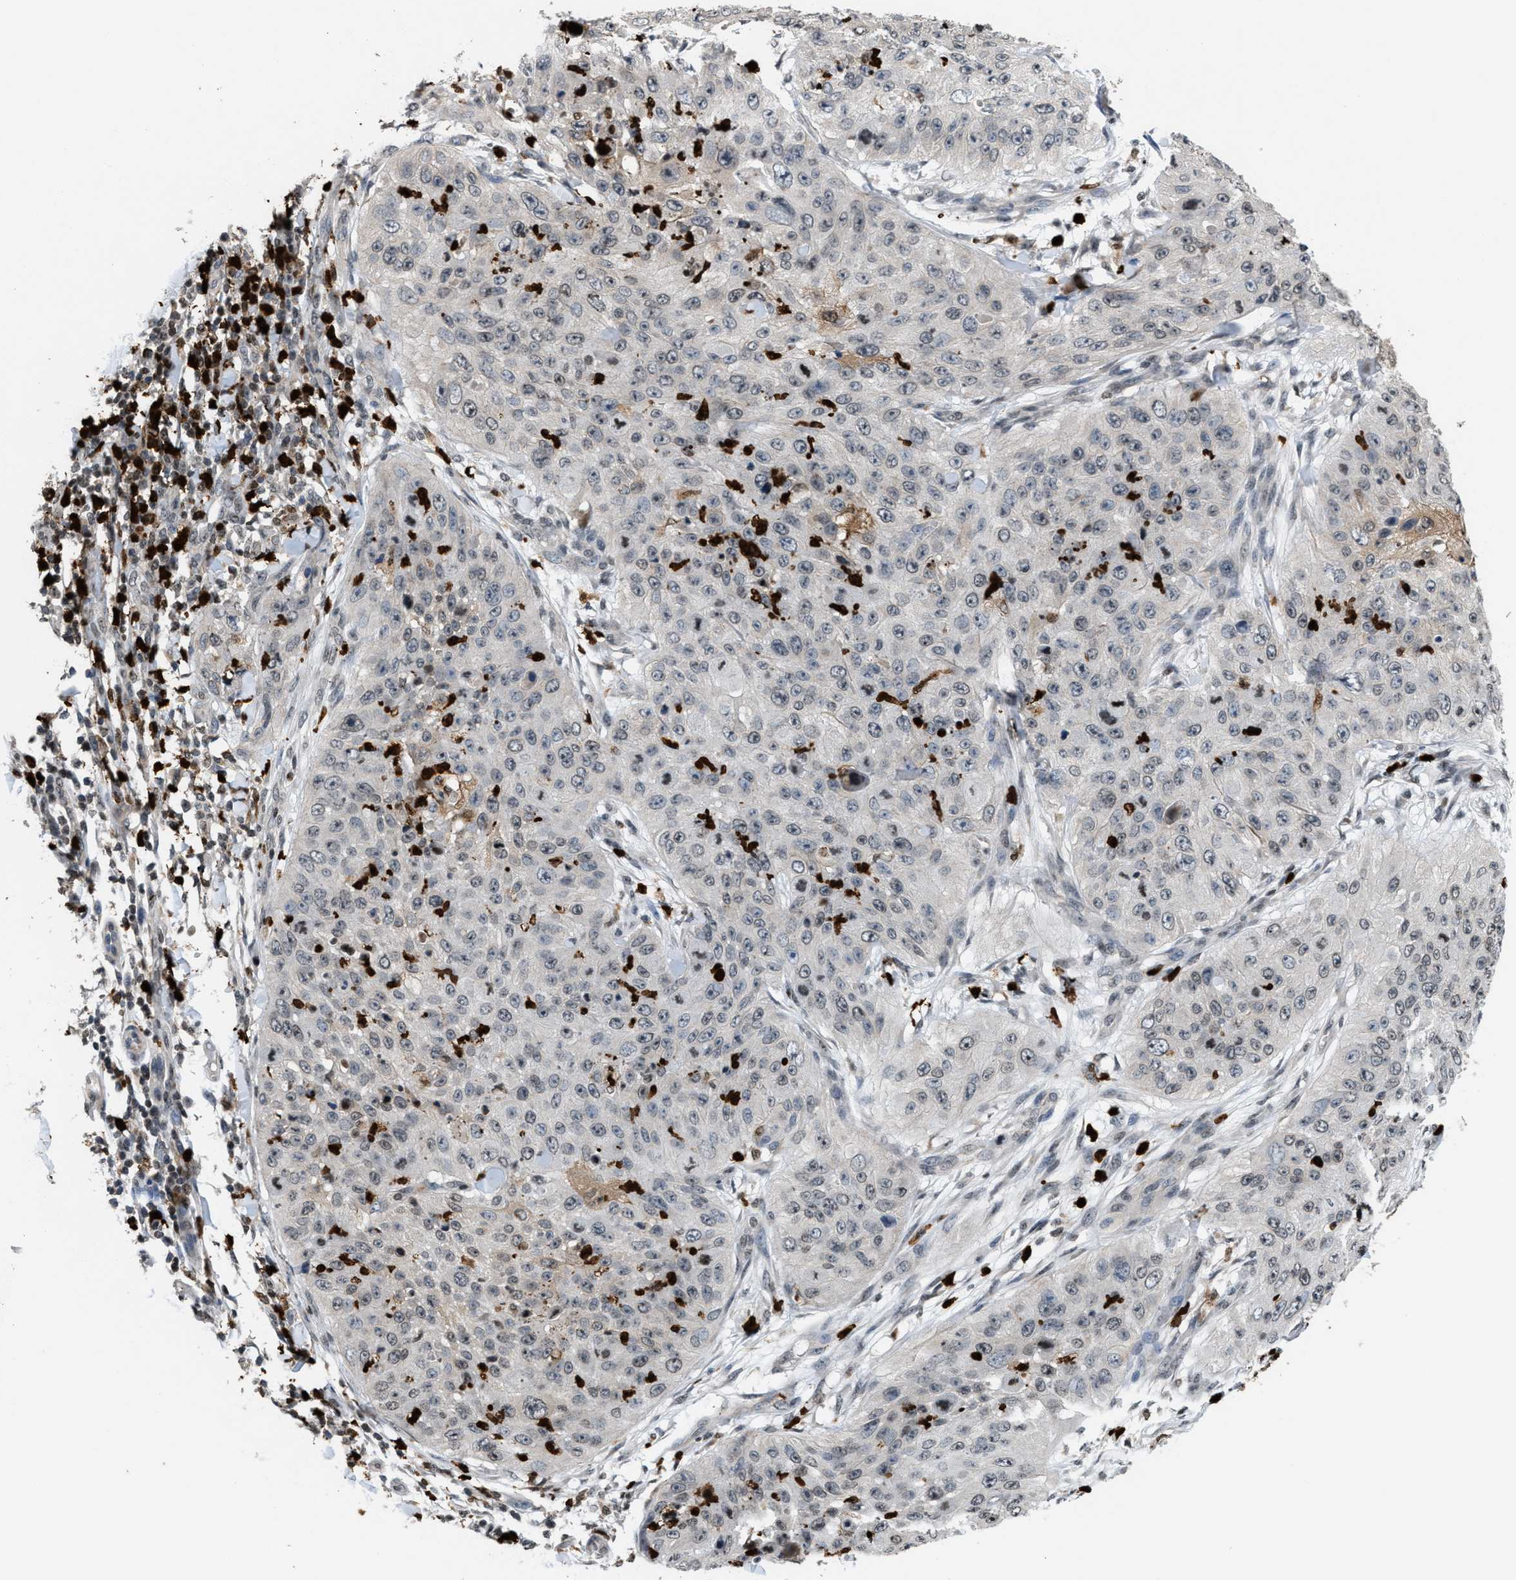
{"staining": {"intensity": "negative", "quantity": "none", "location": "none"}, "tissue": "skin cancer", "cell_type": "Tumor cells", "image_type": "cancer", "snomed": [{"axis": "morphology", "description": "Squamous cell carcinoma, NOS"}, {"axis": "topography", "description": "Skin"}], "caption": "Tumor cells show no significant positivity in squamous cell carcinoma (skin). (IHC, brightfield microscopy, high magnification).", "gene": "PRUNE2", "patient": {"sex": "female", "age": 80}}